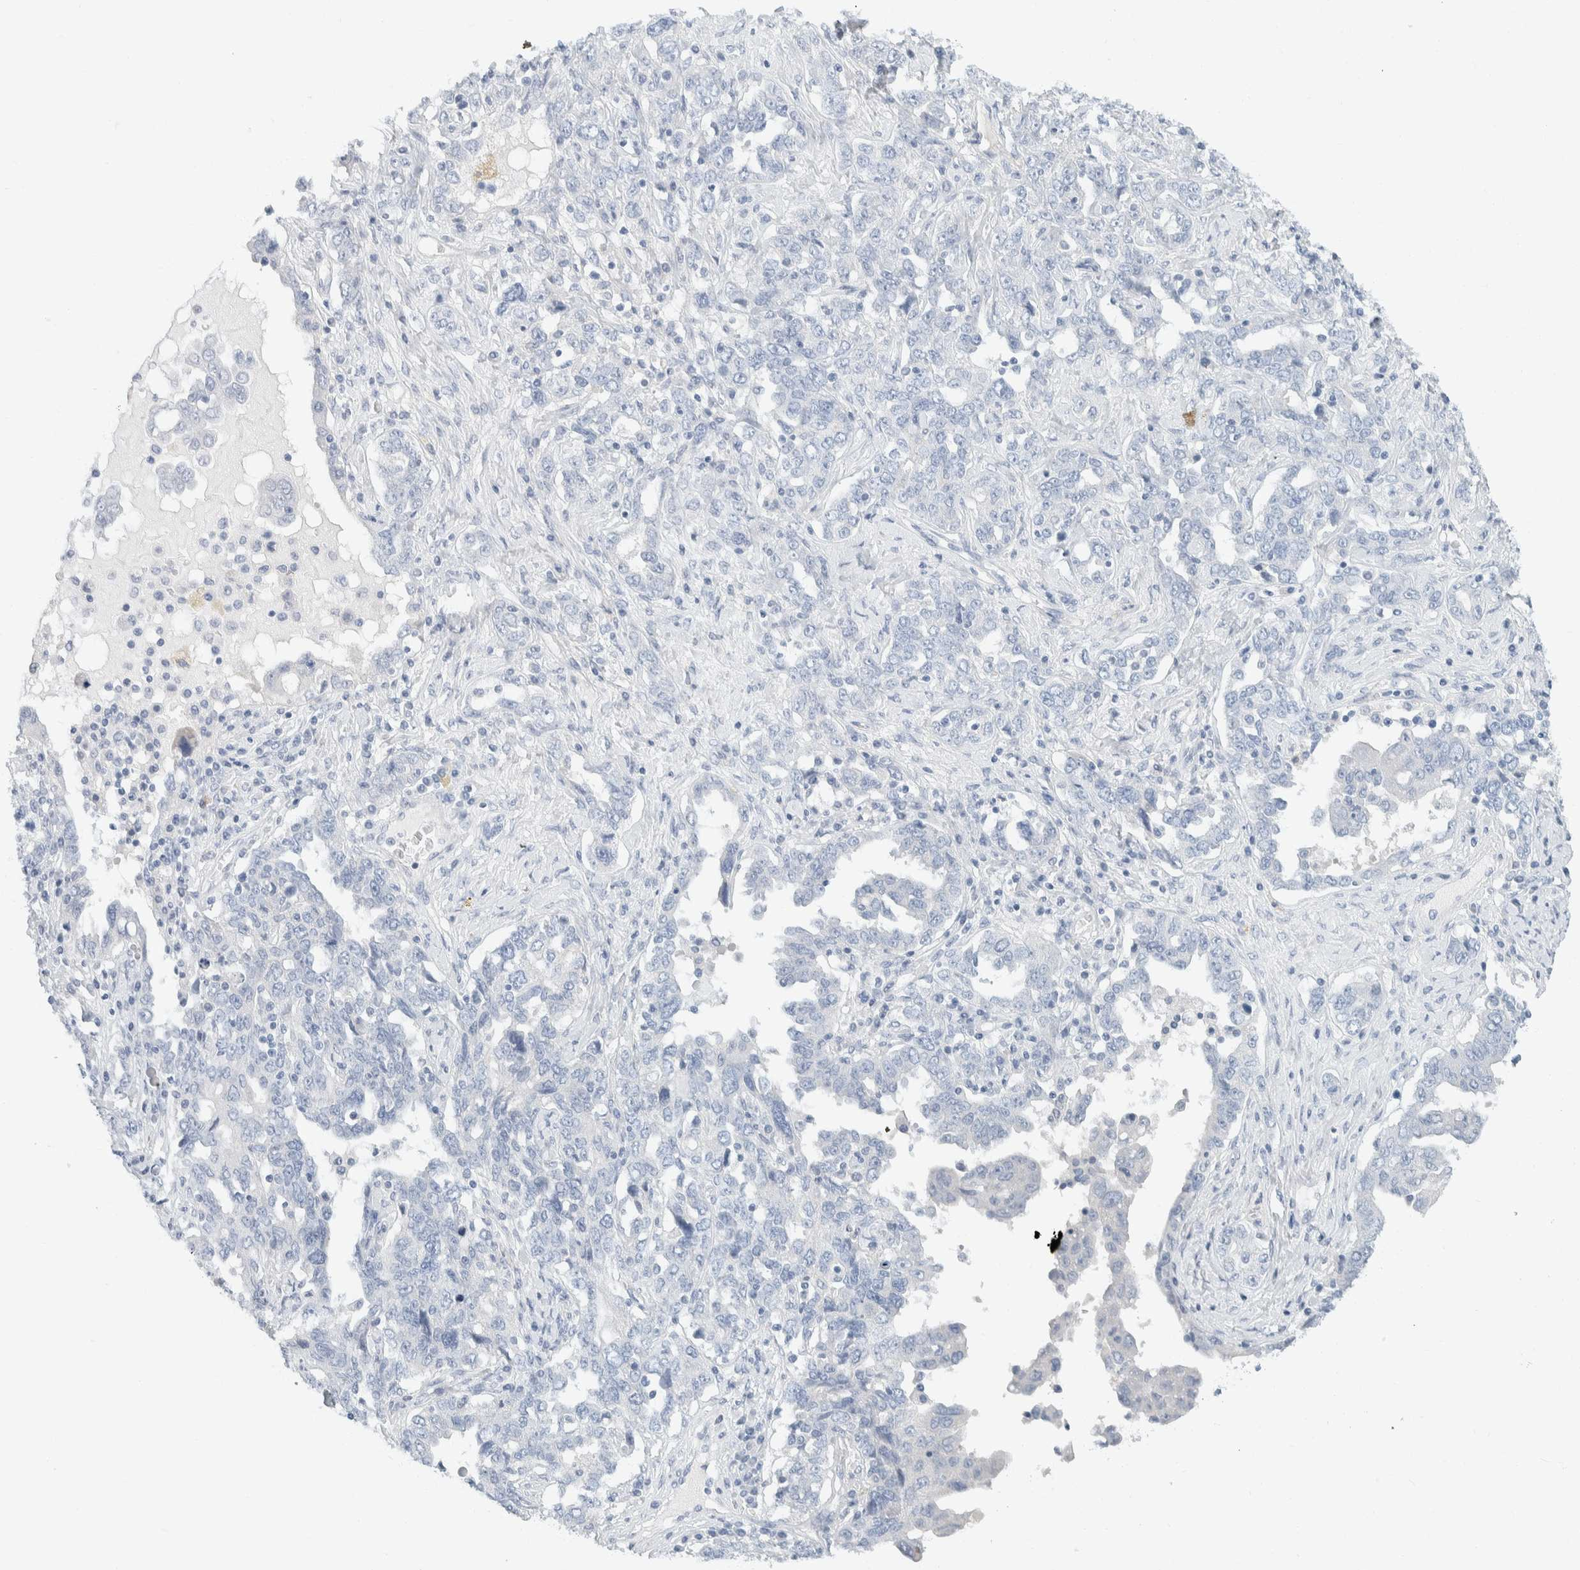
{"staining": {"intensity": "negative", "quantity": "none", "location": "none"}, "tissue": "ovarian cancer", "cell_type": "Tumor cells", "image_type": "cancer", "snomed": [{"axis": "morphology", "description": "Carcinoma, endometroid"}, {"axis": "topography", "description": "Ovary"}], "caption": "IHC micrograph of ovarian cancer (endometroid carcinoma) stained for a protein (brown), which demonstrates no staining in tumor cells. (DAB (3,3'-diaminobenzidine) IHC, high magnification).", "gene": "ALOX12B", "patient": {"sex": "female", "age": 62}}